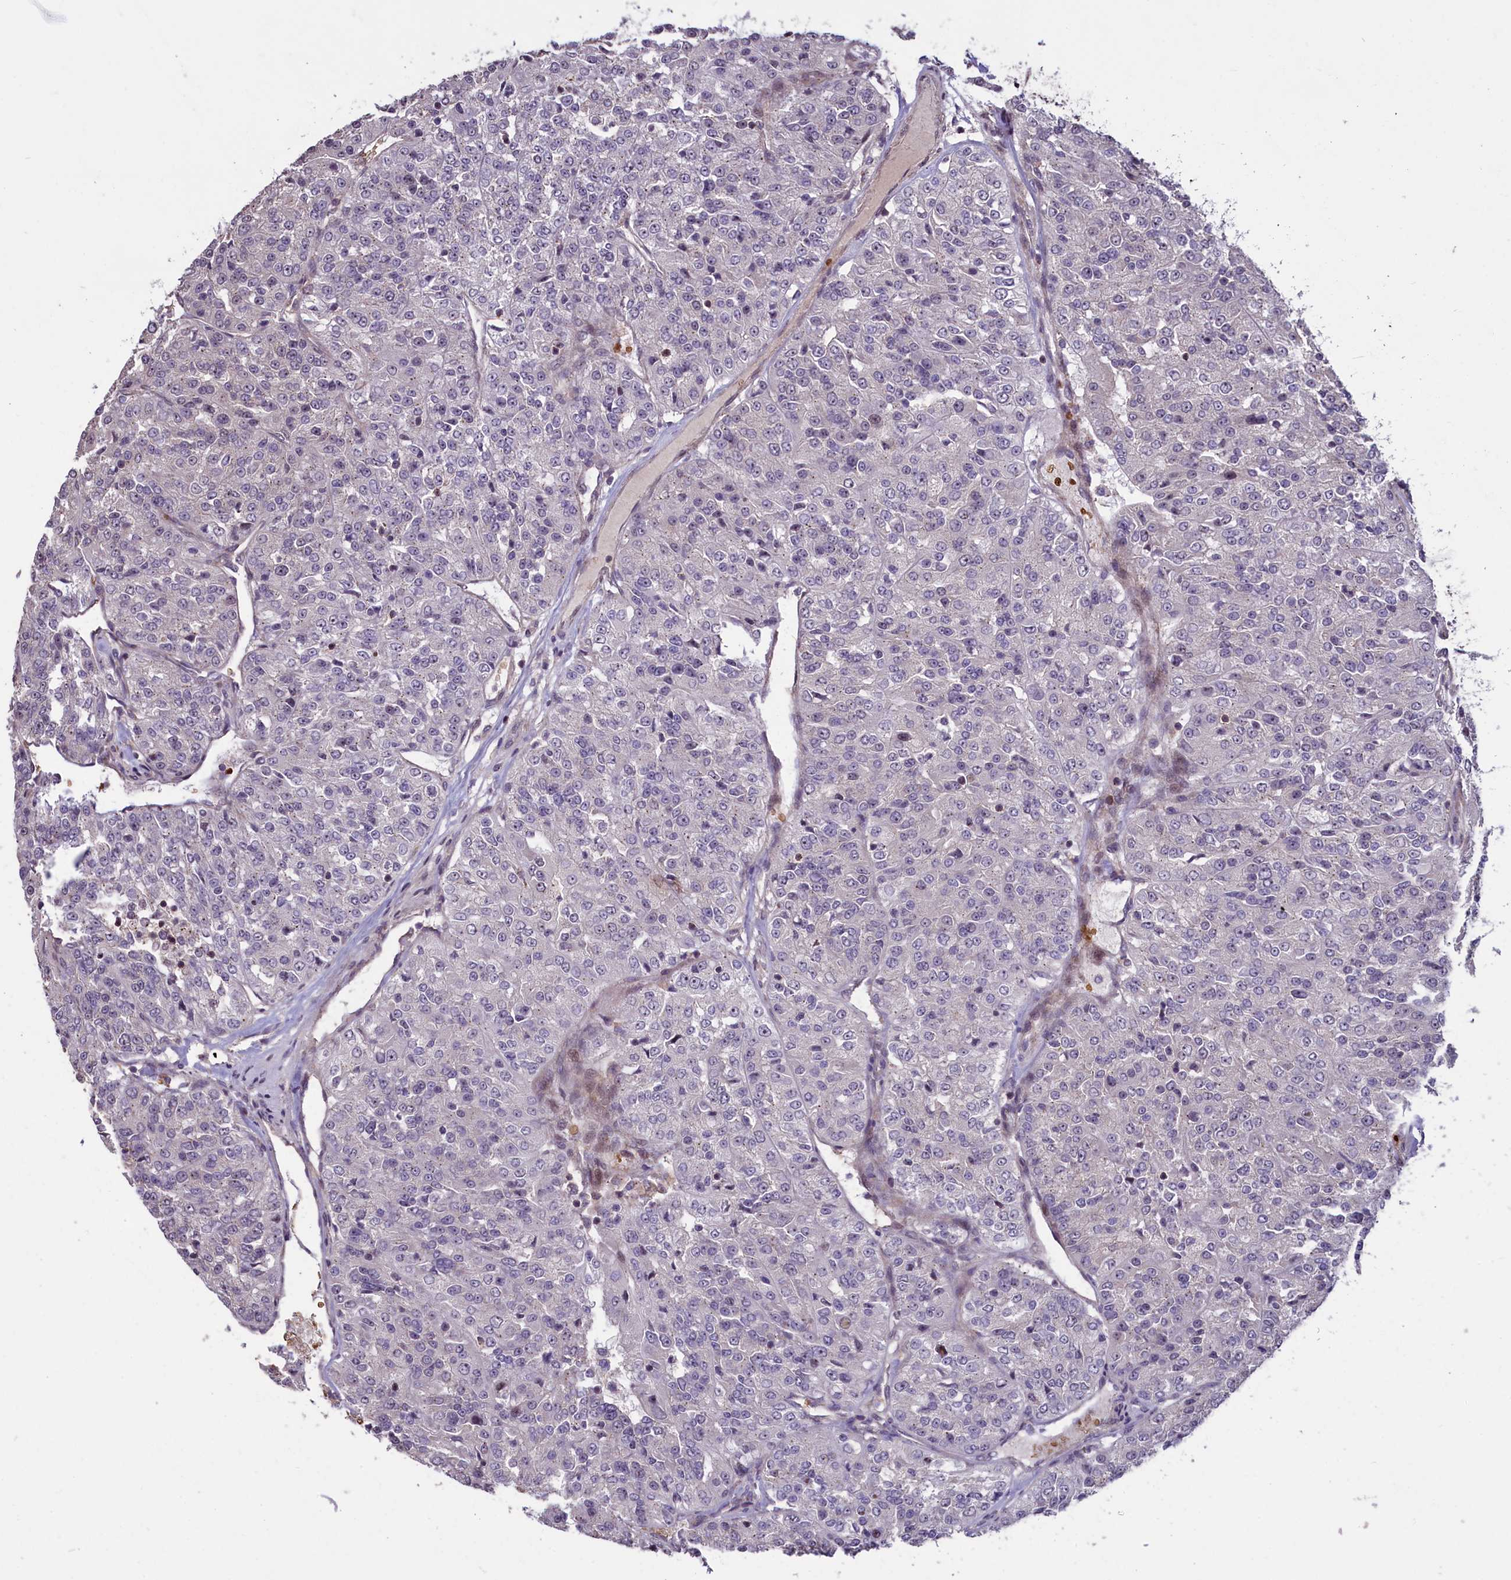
{"staining": {"intensity": "negative", "quantity": "none", "location": "none"}, "tissue": "renal cancer", "cell_type": "Tumor cells", "image_type": "cancer", "snomed": [{"axis": "morphology", "description": "Adenocarcinoma, NOS"}, {"axis": "topography", "description": "Kidney"}], "caption": "This micrograph is of renal cancer stained with IHC to label a protein in brown with the nuclei are counter-stained blue. There is no positivity in tumor cells.", "gene": "SHFL", "patient": {"sex": "female", "age": 63}}